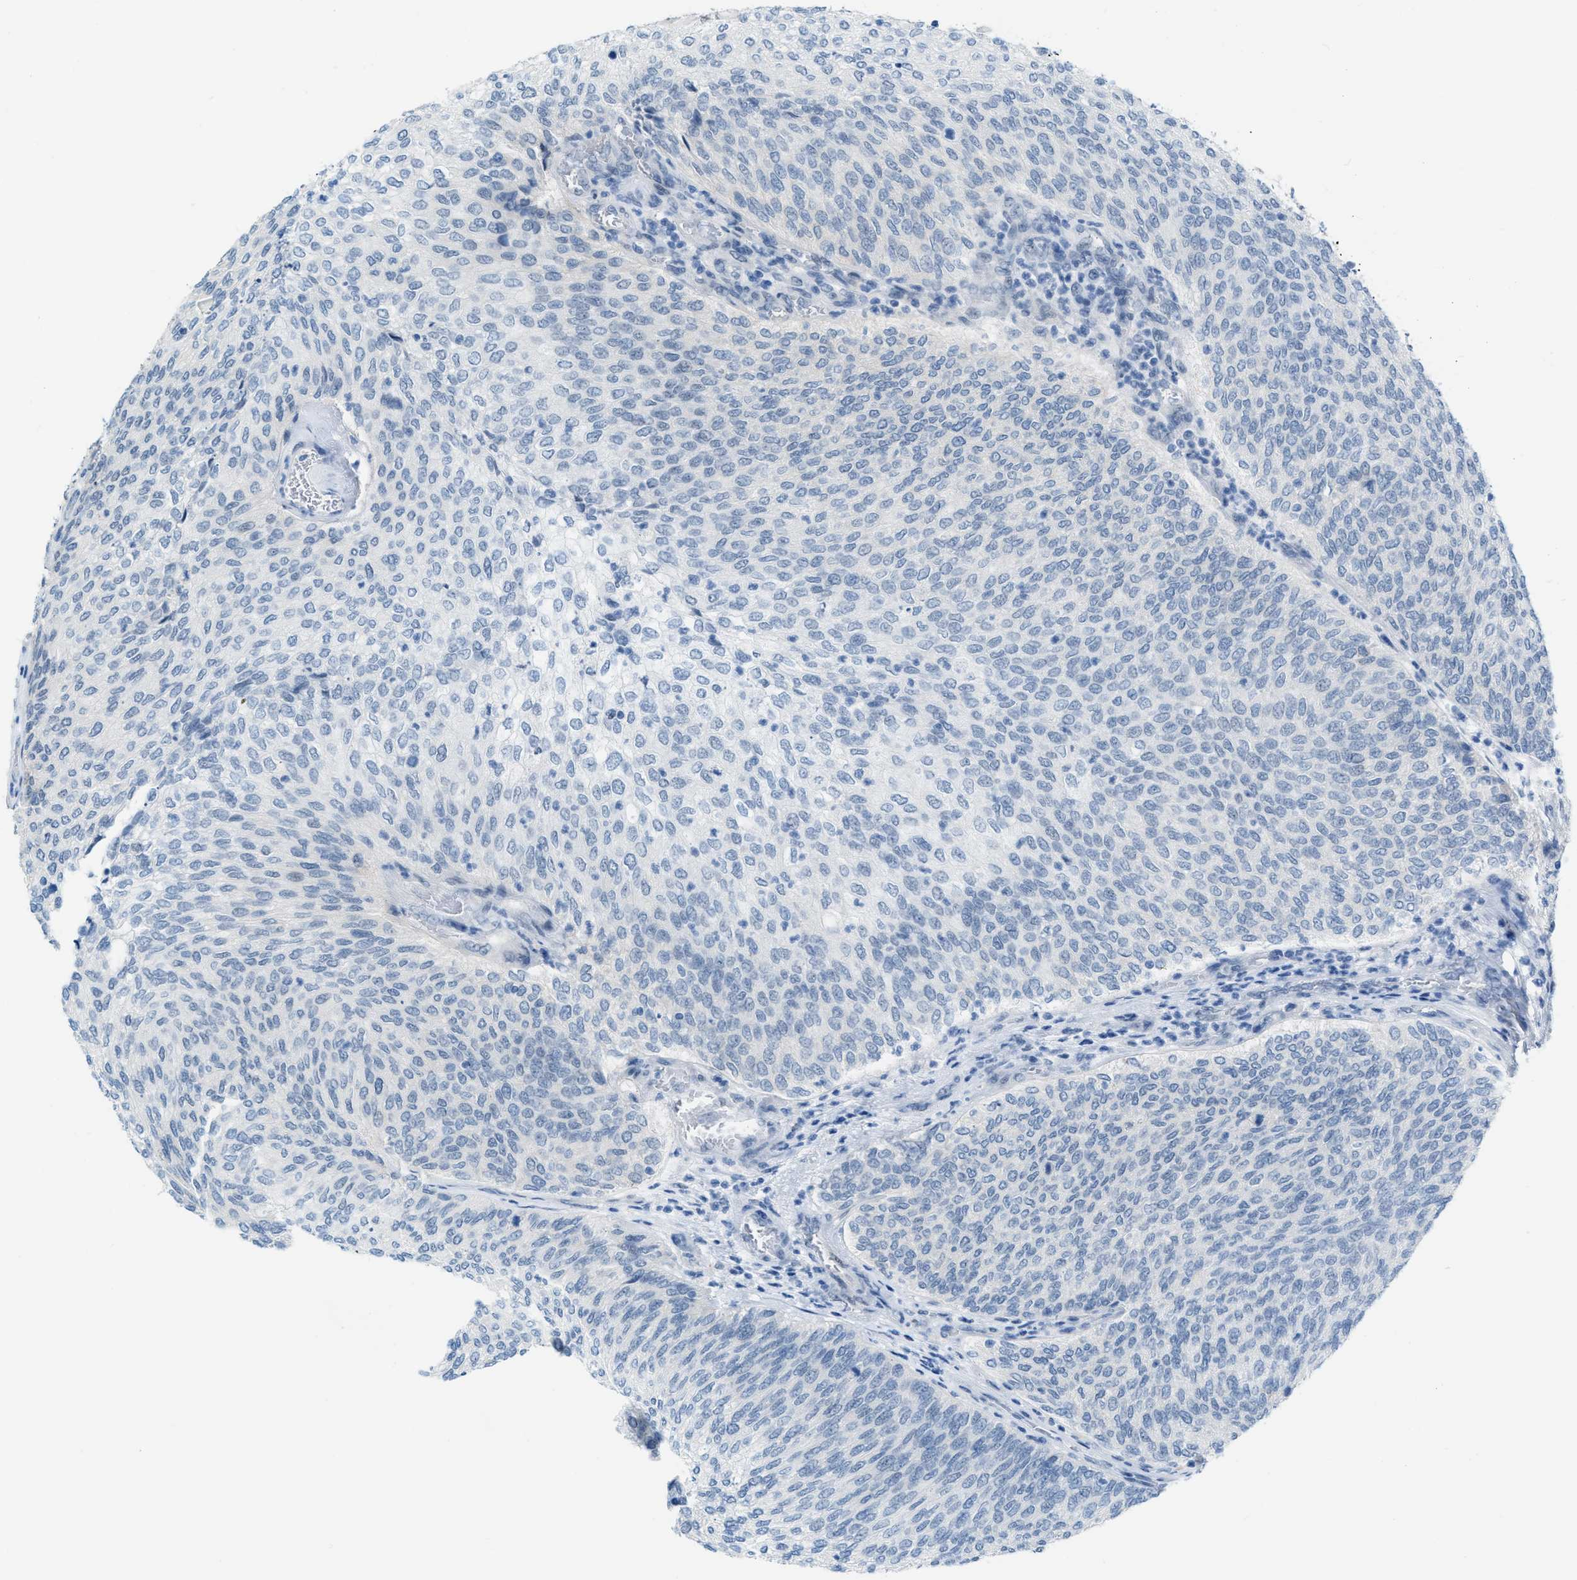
{"staining": {"intensity": "negative", "quantity": "none", "location": "none"}, "tissue": "urothelial cancer", "cell_type": "Tumor cells", "image_type": "cancer", "snomed": [{"axis": "morphology", "description": "Urothelial carcinoma, Low grade"}, {"axis": "topography", "description": "Urinary bladder"}], "caption": "Tumor cells show no significant protein positivity in urothelial cancer. The staining was performed using DAB to visualize the protein expression in brown, while the nuclei were stained in blue with hematoxylin (Magnification: 20x).", "gene": "PHRF1", "patient": {"sex": "female", "age": 79}}